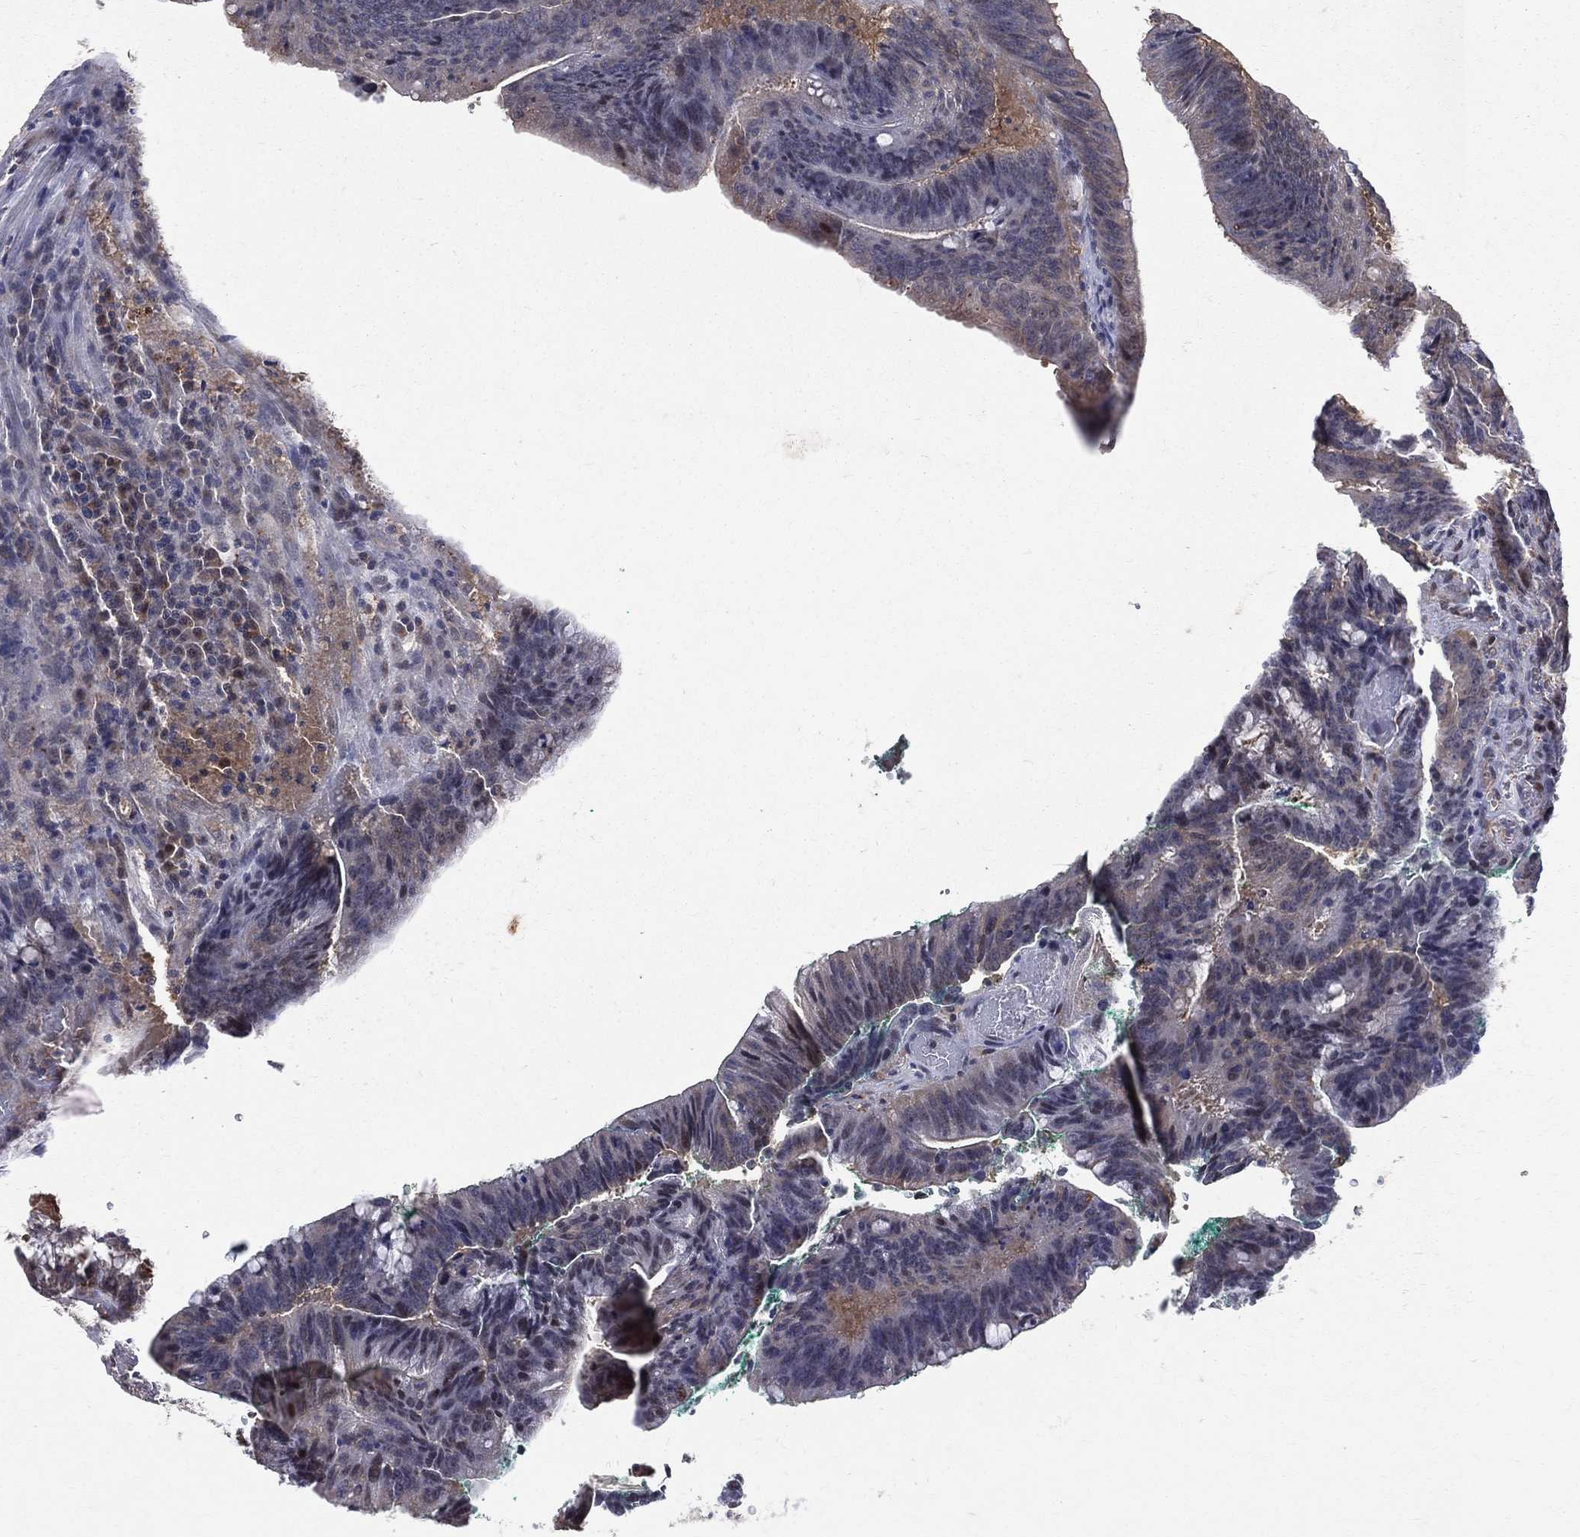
{"staining": {"intensity": "weak", "quantity": "<25%", "location": "cytoplasmic/membranous"}, "tissue": "colorectal cancer", "cell_type": "Tumor cells", "image_type": "cancer", "snomed": [{"axis": "morphology", "description": "Adenocarcinoma, NOS"}, {"axis": "topography", "description": "Colon"}], "caption": "Tumor cells show no significant staining in adenocarcinoma (colorectal). (DAB immunohistochemistry with hematoxylin counter stain).", "gene": "GMPR2", "patient": {"sex": "female", "age": 87}}